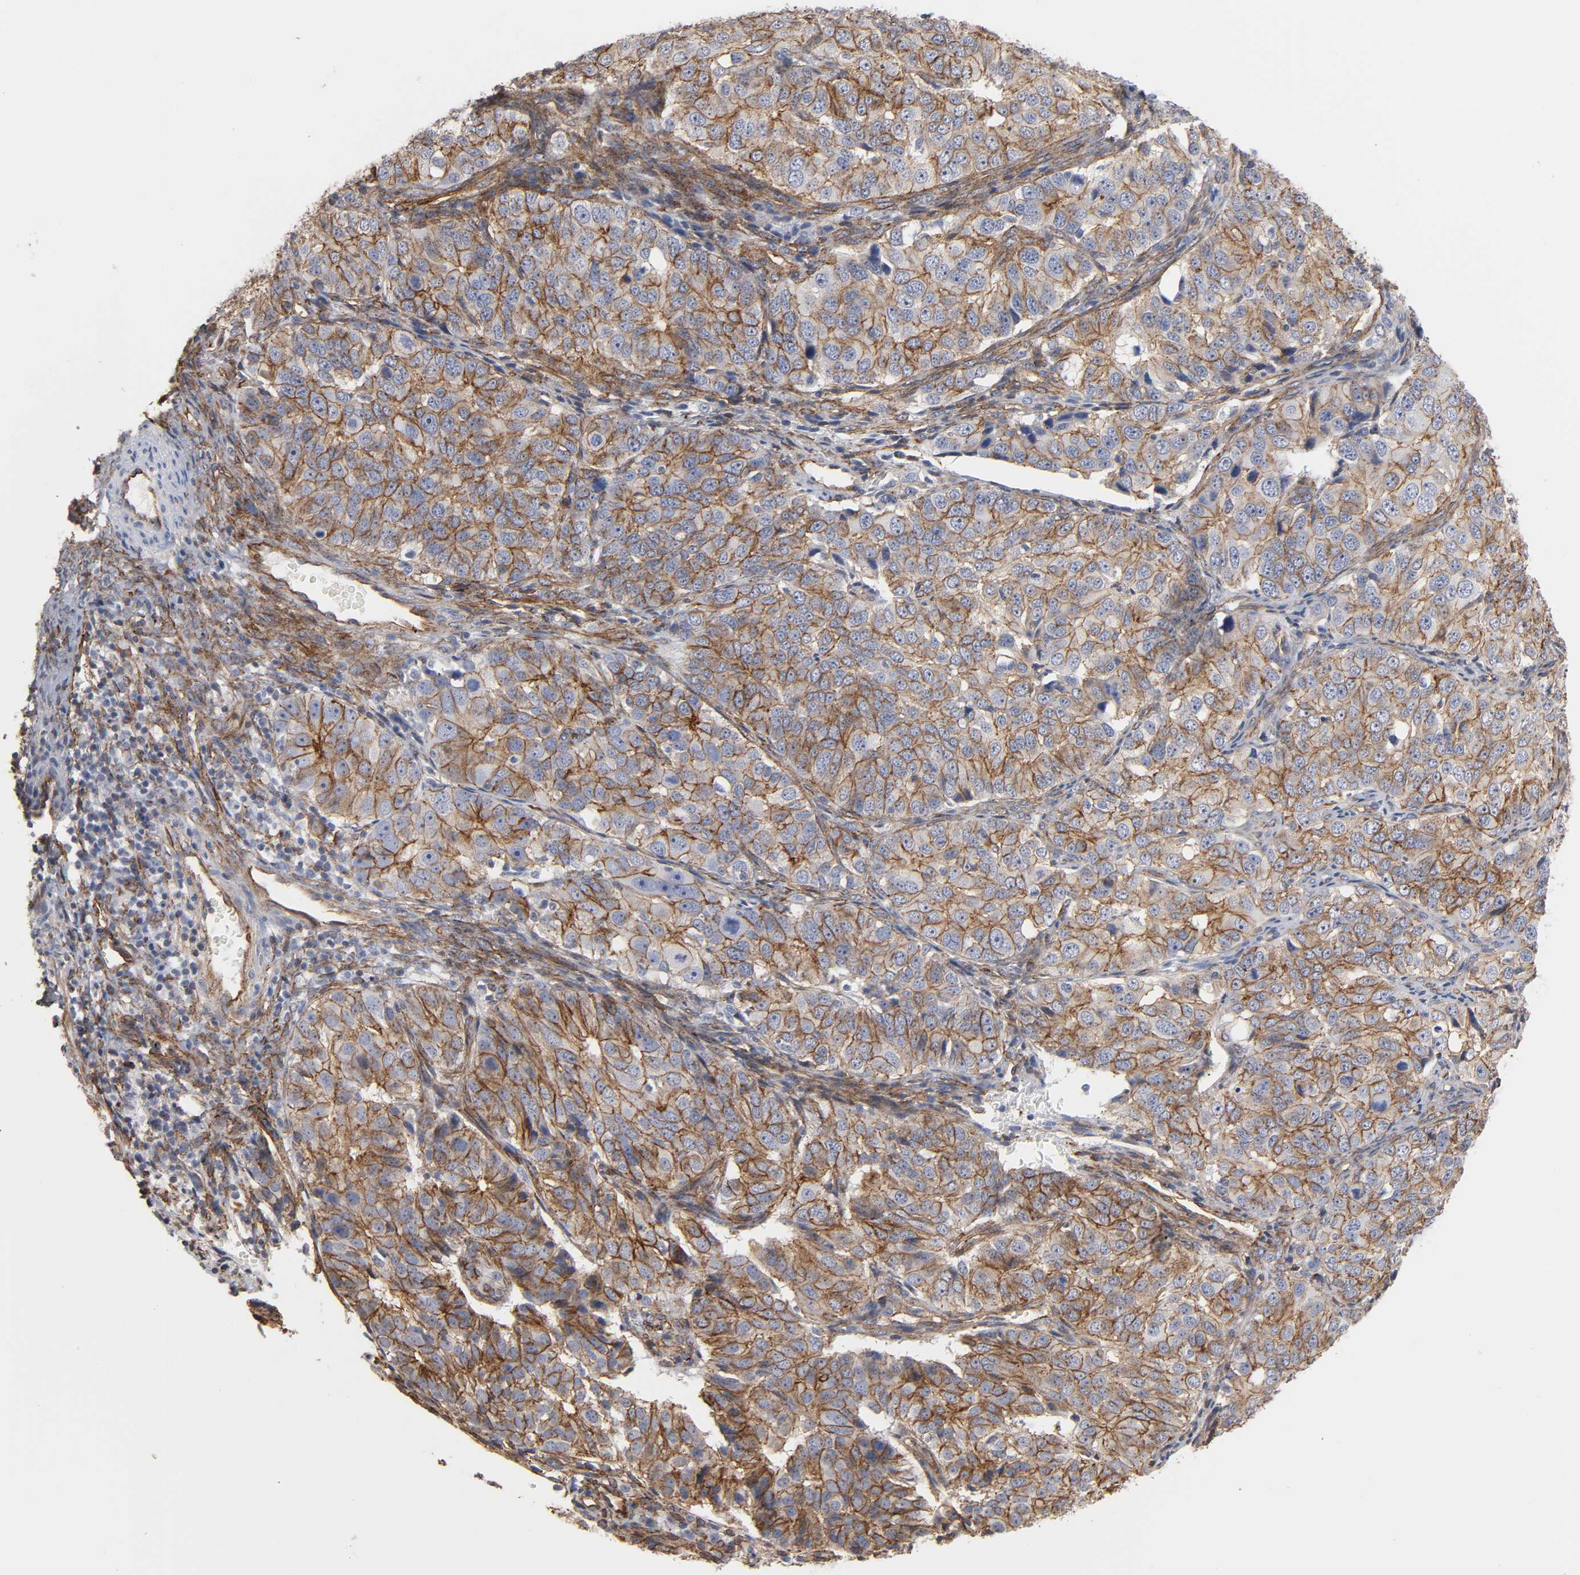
{"staining": {"intensity": "moderate", "quantity": ">75%", "location": "cytoplasmic/membranous"}, "tissue": "ovarian cancer", "cell_type": "Tumor cells", "image_type": "cancer", "snomed": [{"axis": "morphology", "description": "Carcinoma, endometroid"}, {"axis": "topography", "description": "Ovary"}], "caption": "IHC (DAB) staining of human ovarian endometroid carcinoma shows moderate cytoplasmic/membranous protein staining in about >75% of tumor cells.", "gene": "SPTAN1", "patient": {"sex": "female", "age": 51}}